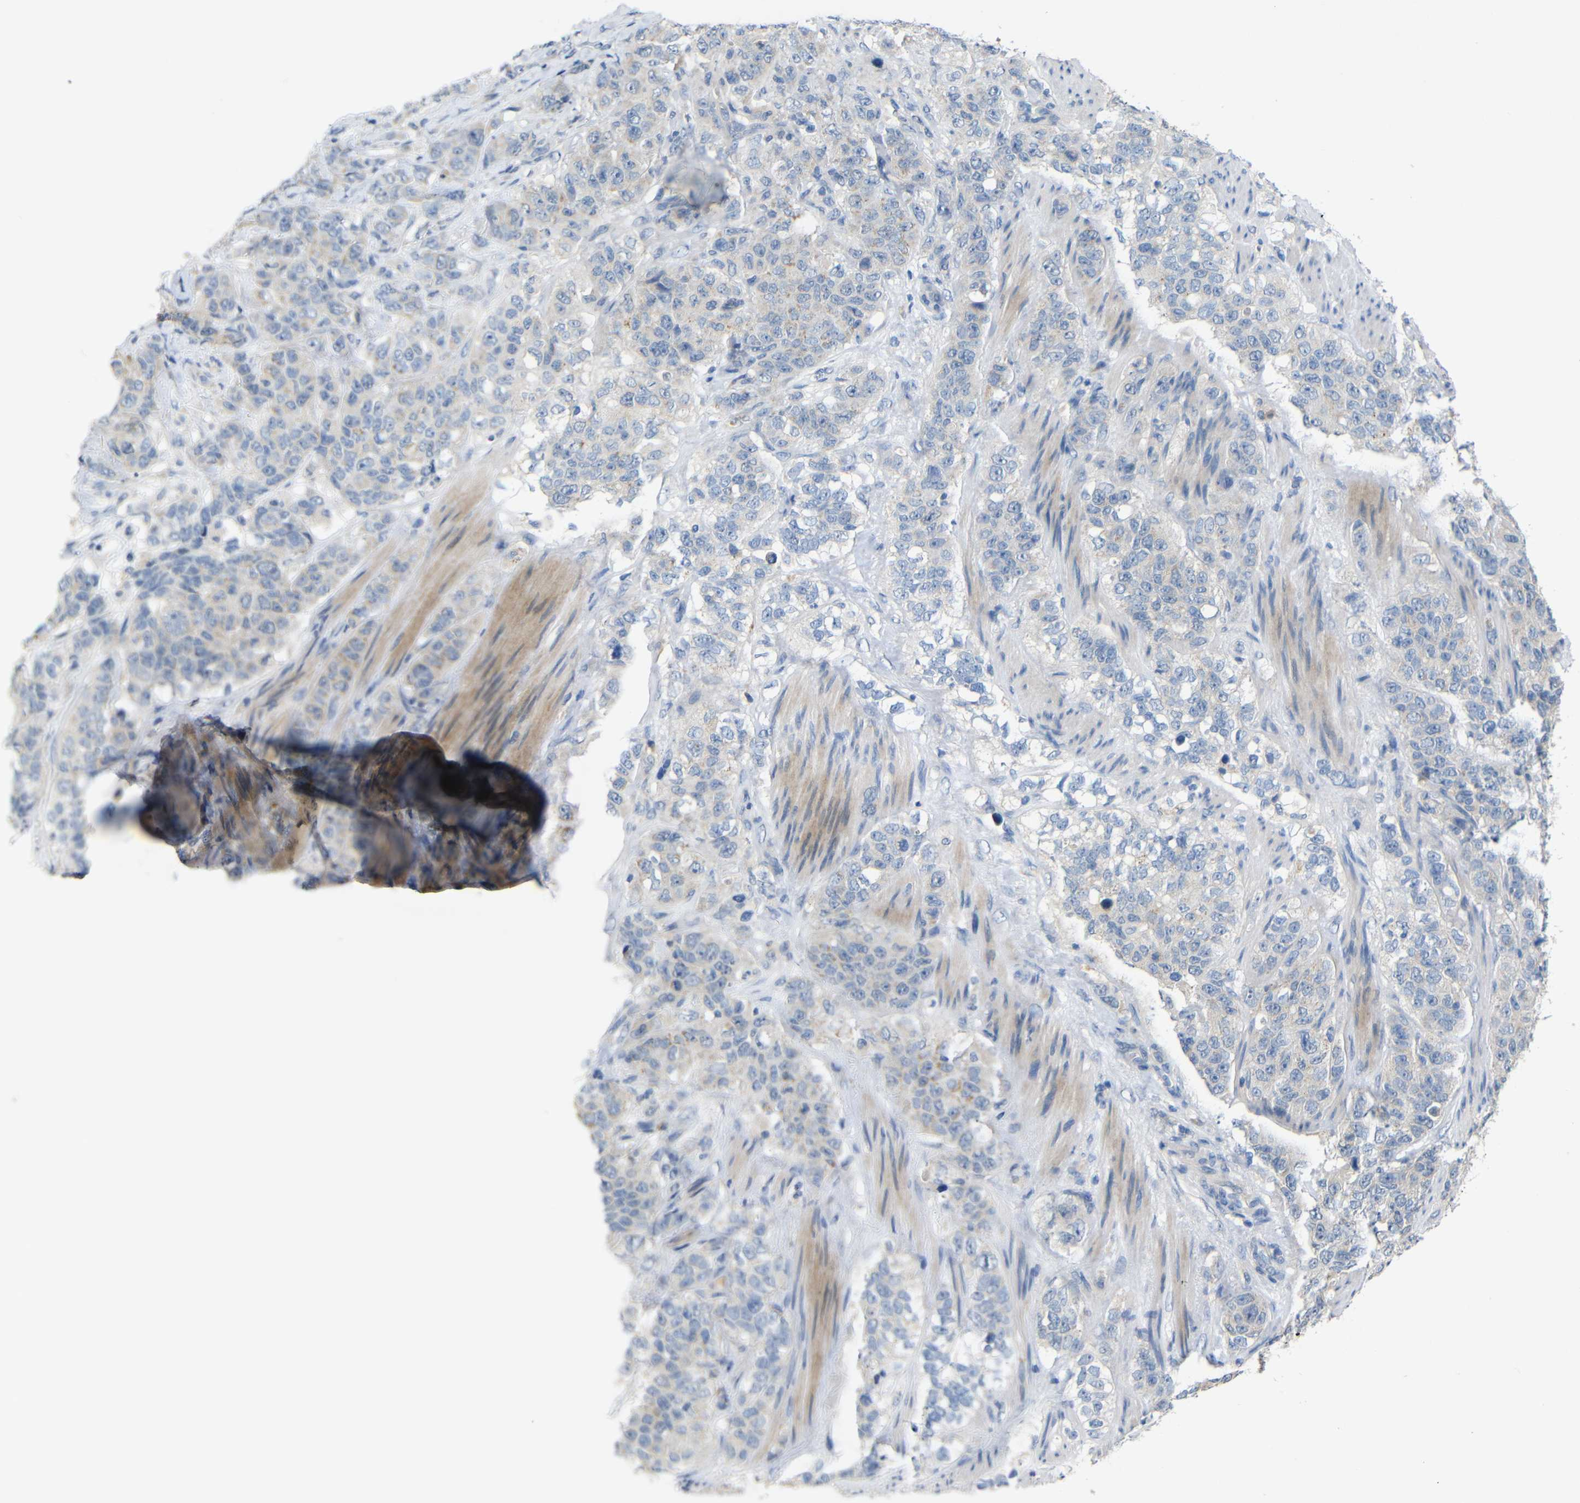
{"staining": {"intensity": "weak", "quantity": "<25%", "location": "cytoplasmic/membranous"}, "tissue": "stomach cancer", "cell_type": "Tumor cells", "image_type": "cancer", "snomed": [{"axis": "morphology", "description": "Adenocarcinoma, NOS"}, {"axis": "topography", "description": "Stomach"}], "caption": "A photomicrograph of stomach cancer stained for a protein displays no brown staining in tumor cells. (Immunohistochemistry, brightfield microscopy, high magnification).", "gene": "TBC1D32", "patient": {"sex": "male", "age": 48}}